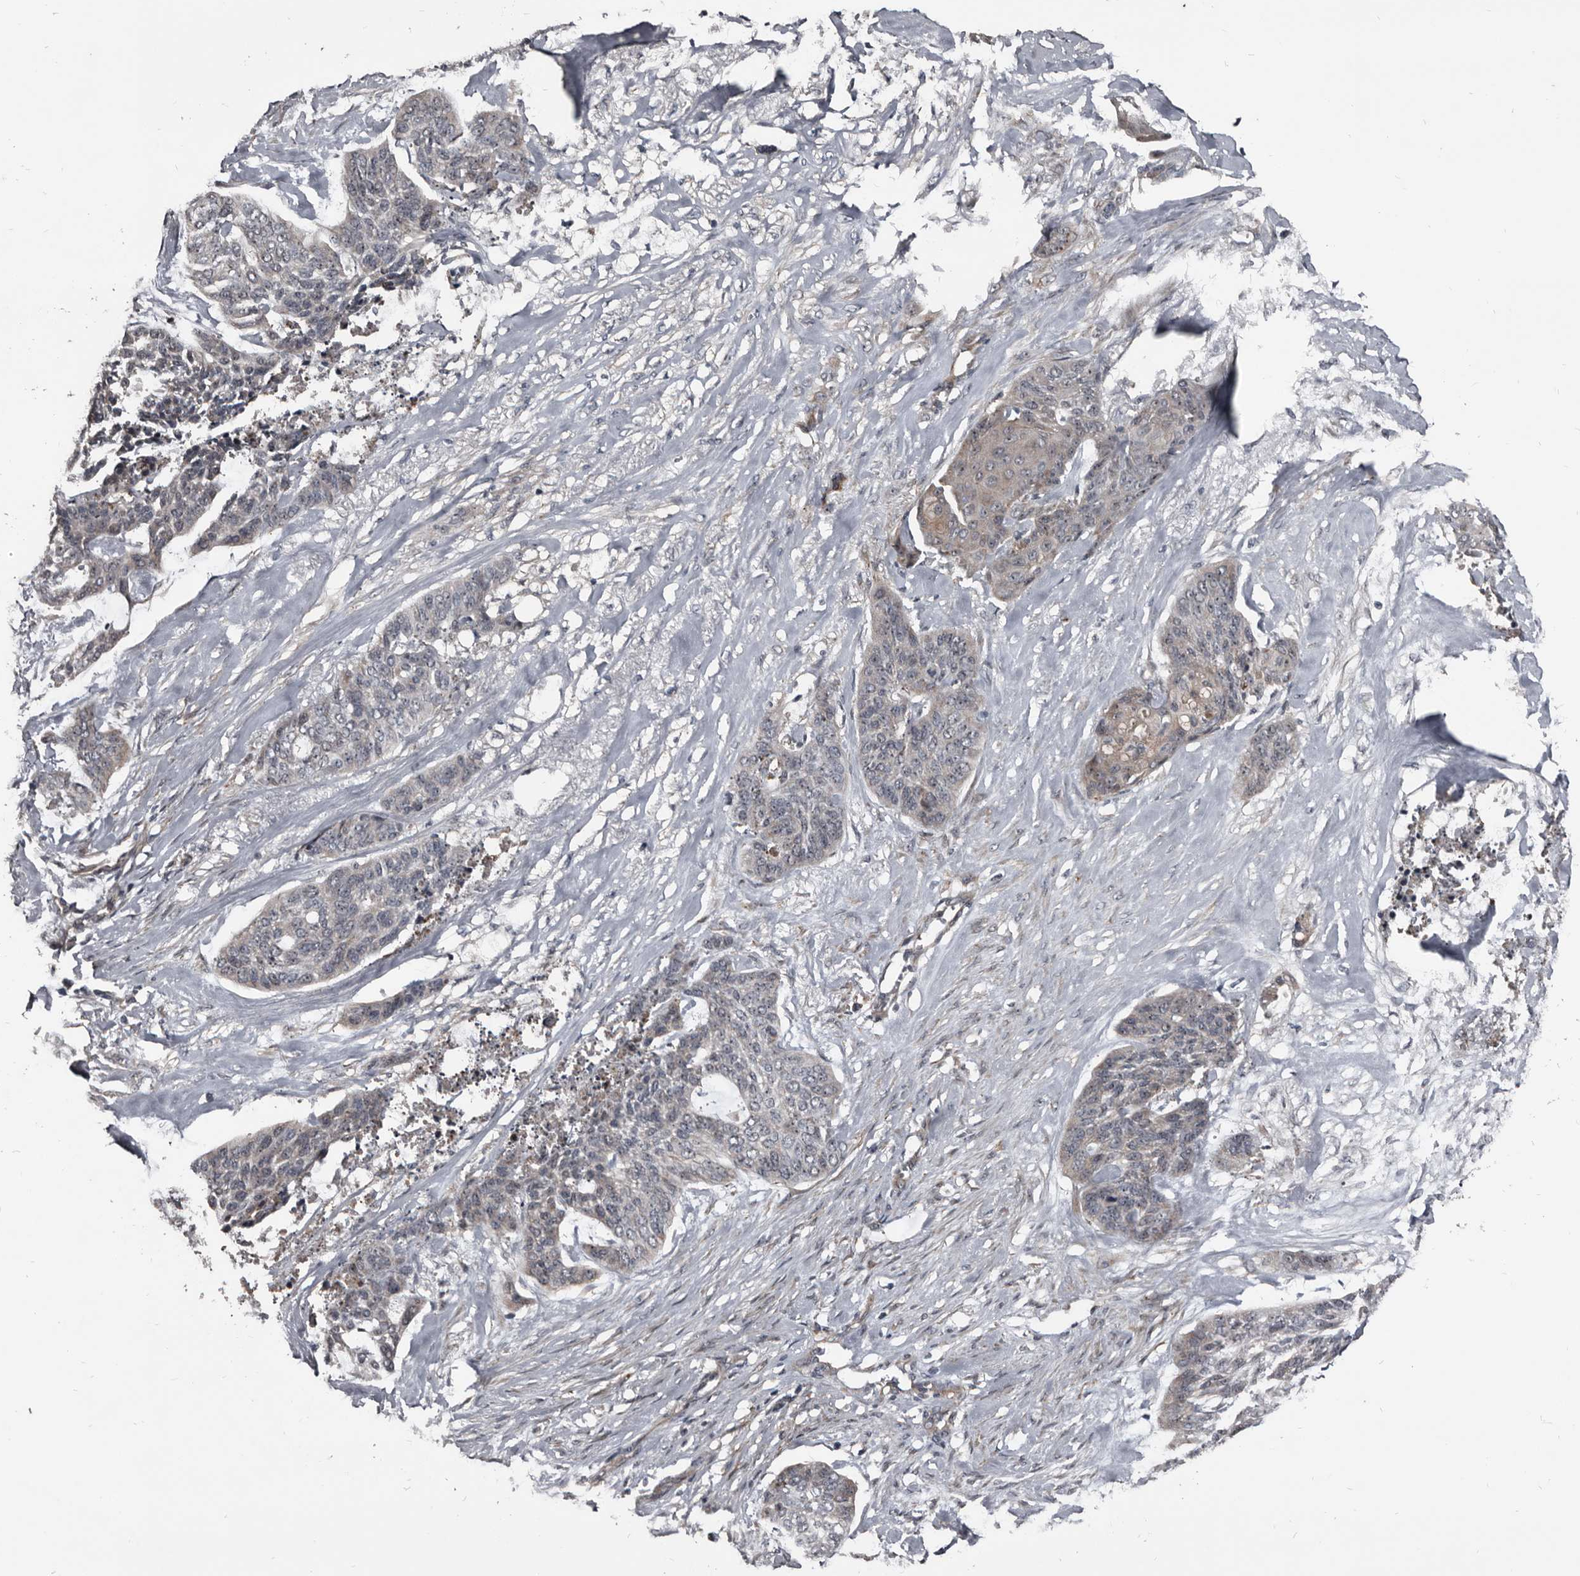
{"staining": {"intensity": "weak", "quantity": "<25%", "location": "cytoplasmic/membranous"}, "tissue": "skin cancer", "cell_type": "Tumor cells", "image_type": "cancer", "snomed": [{"axis": "morphology", "description": "Basal cell carcinoma"}, {"axis": "topography", "description": "Skin"}], "caption": "Tumor cells are negative for brown protein staining in skin cancer. The staining was performed using DAB to visualize the protein expression in brown, while the nuclei were stained in blue with hematoxylin (Magnification: 20x).", "gene": "DHPS", "patient": {"sex": "female", "age": 64}}